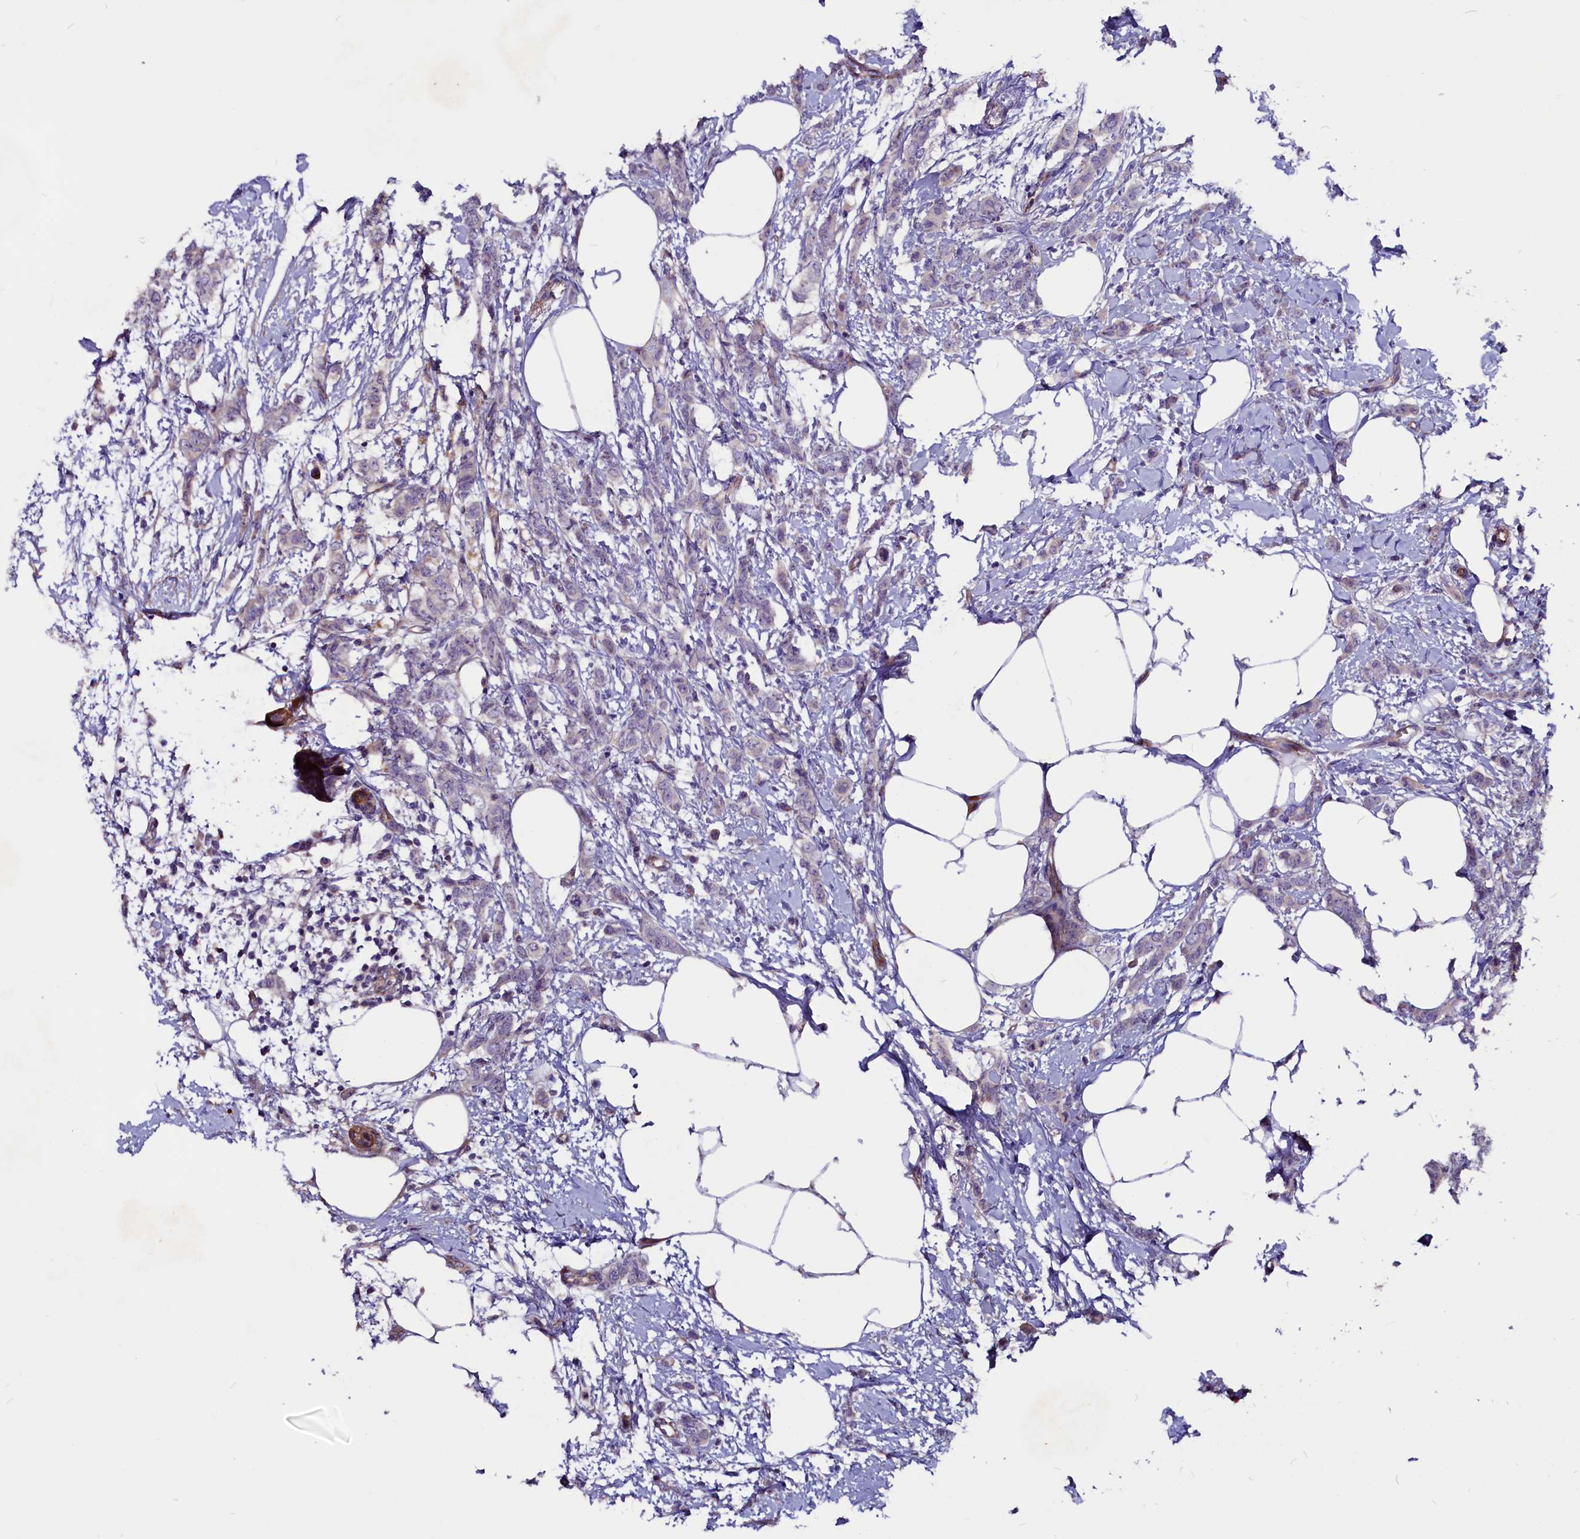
{"staining": {"intensity": "negative", "quantity": "none", "location": "none"}, "tissue": "breast cancer", "cell_type": "Tumor cells", "image_type": "cancer", "snomed": [{"axis": "morphology", "description": "Duct carcinoma"}, {"axis": "topography", "description": "Breast"}], "caption": "Protein analysis of breast cancer (infiltrating ductal carcinoma) exhibits no significant positivity in tumor cells. Brightfield microscopy of immunohistochemistry stained with DAB (3,3'-diaminobenzidine) (brown) and hematoxylin (blue), captured at high magnification.", "gene": "ZNF749", "patient": {"sex": "female", "age": 72}}